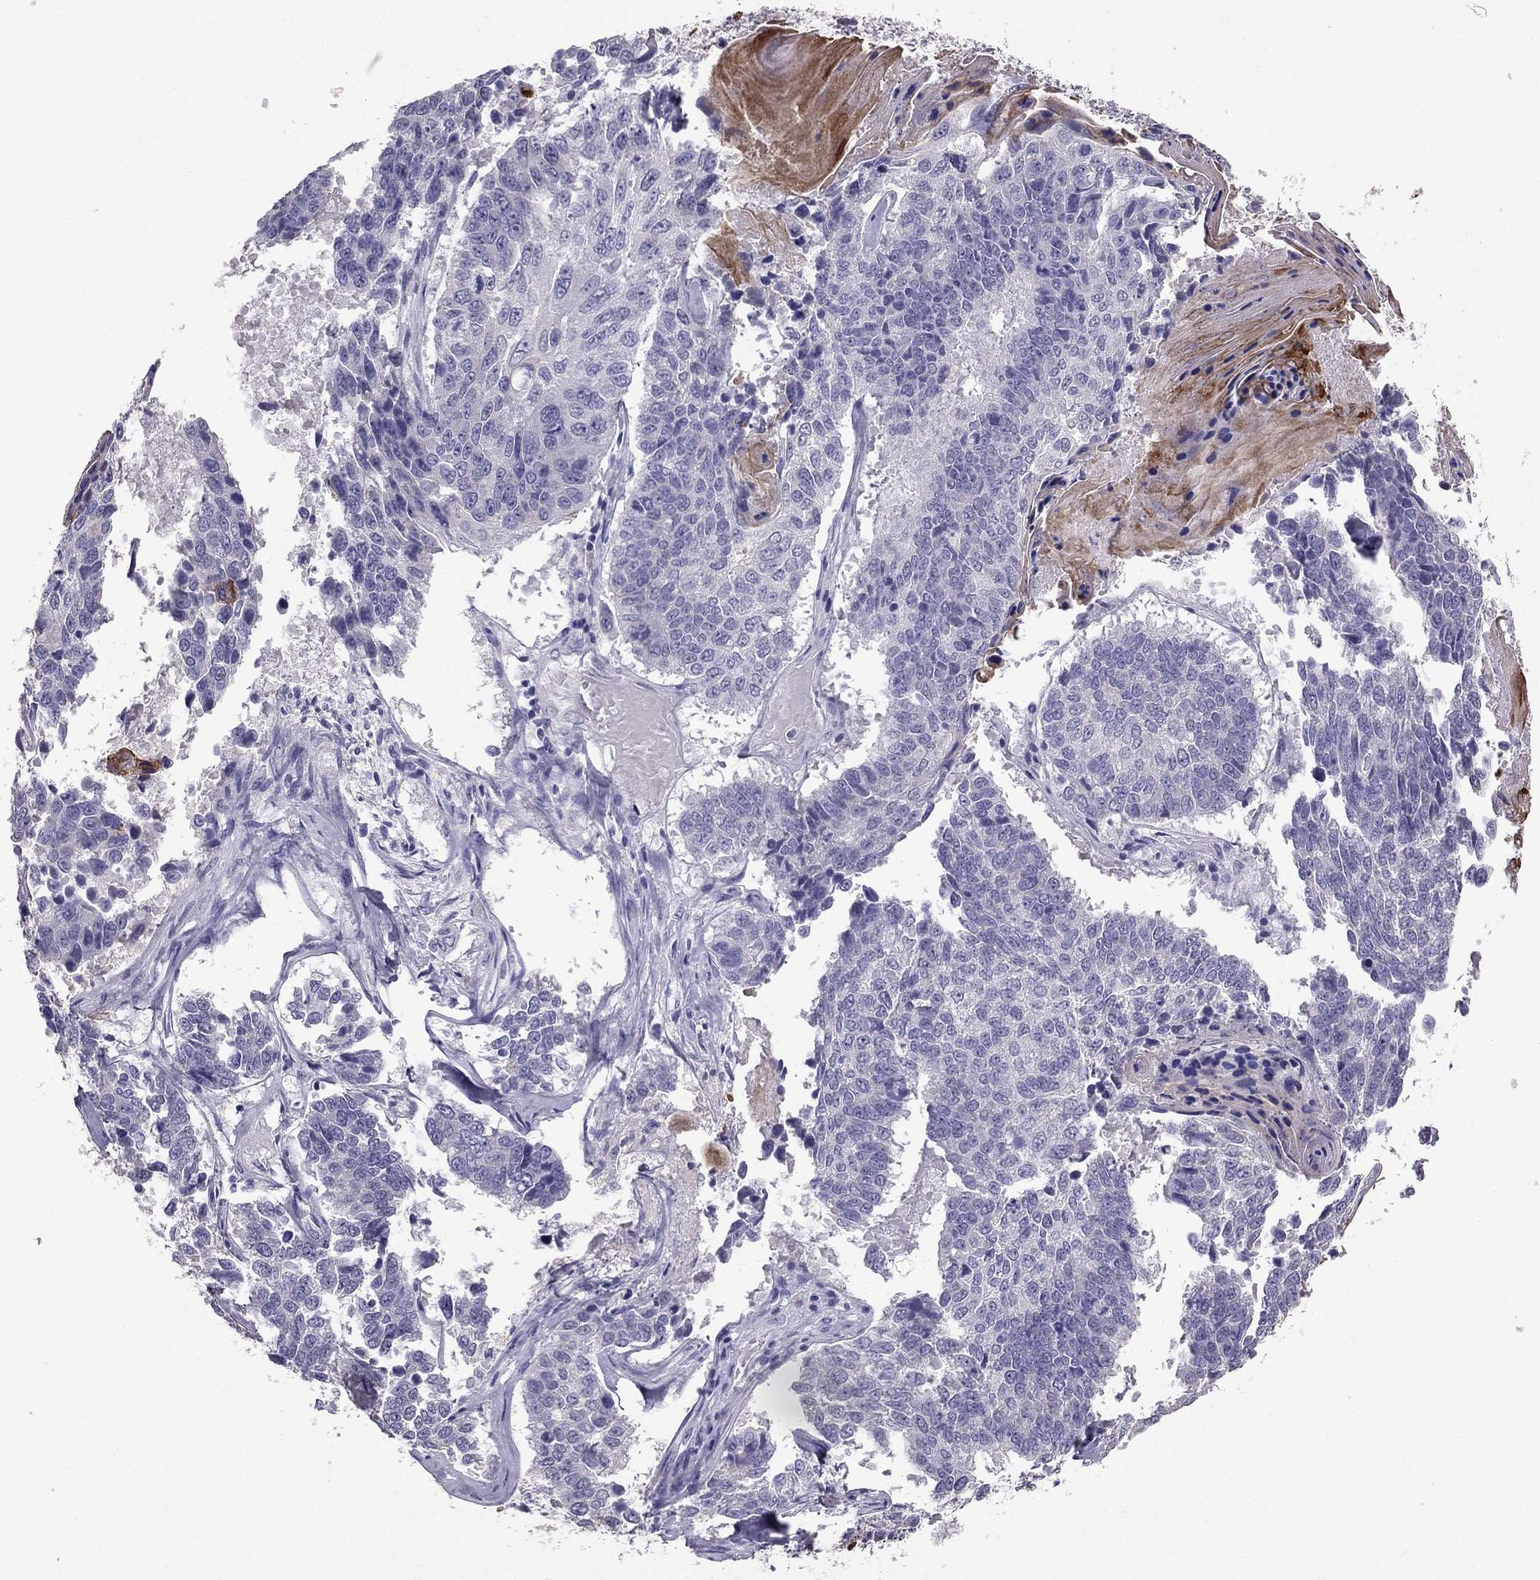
{"staining": {"intensity": "negative", "quantity": "none", "location": "none"}, "tissue": "lung cancer", "cell_type": "Tumor cells", "image_type": "cancer", "snomed": [{"axis": "morphology", "description": "Squamous cell carcinoma, NOS"}, {"axis": "topography", "description": "Lung"}], "caption": "IHC micrograph of neoplastic tissue: squamous cell carcinoma (lung) stained with DAB (3,3'-diaminobenzidine) demonstrates no significant protein expression in tumor cells. (Immunohistochemistry (ihc), brightfield microscopy, high magnification).", "gene": "SCG5", "patient": {"sex": "male", "age": 73}}